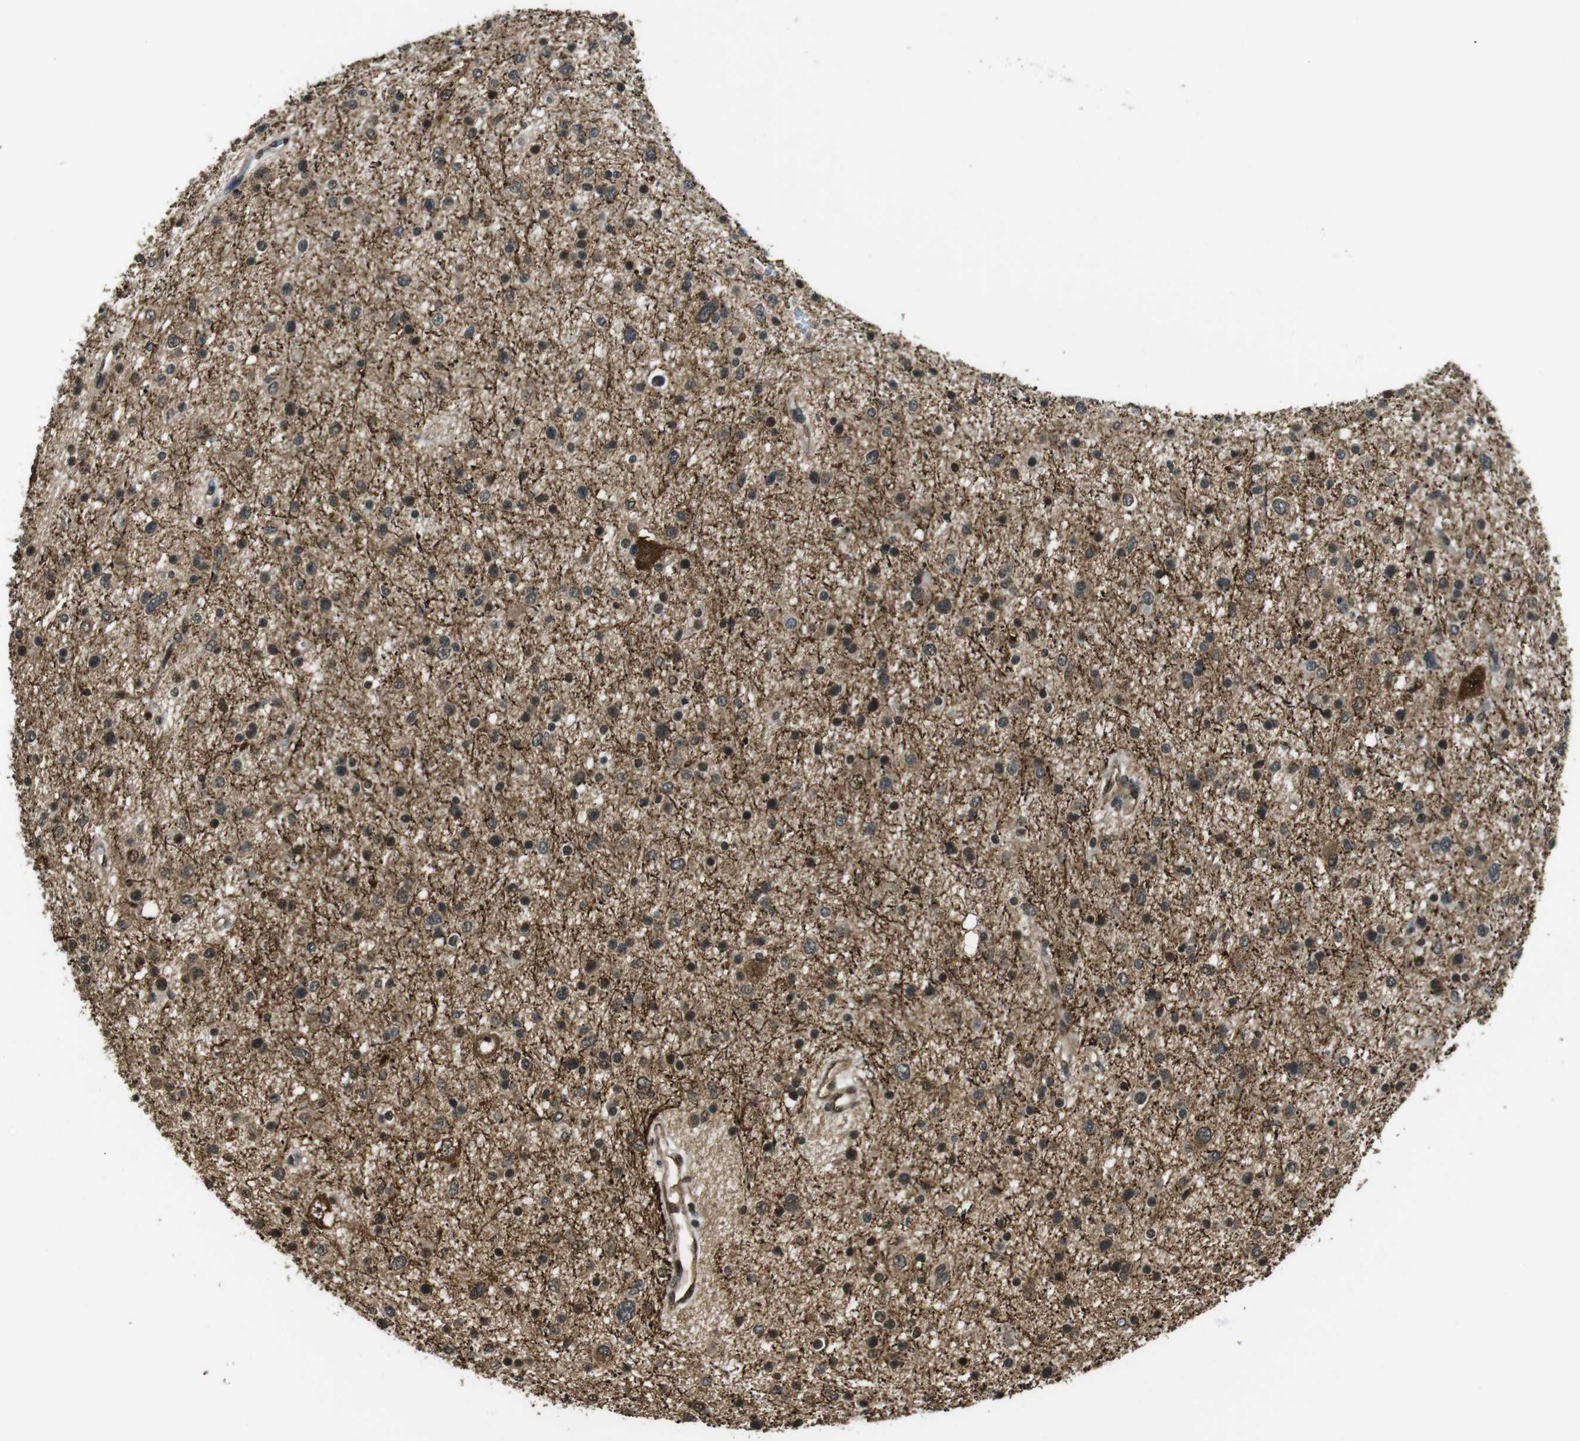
{"staining": {"intensity": "weak", "quantity": "25%-75%", "location": "nuclear"}, "tissue": "glioma", "cell_type": "Tumor cells", "image_type": "cancer", "snomed": [{"axis": "morphology", "description": "Glioma, malignant, Low grade"}, {"axis": "topography", "description": "Brain"}], "caption": "Protein analysis of malignant glioma (low-grade) tissue exhibits weak nuclear staining in approximately 25%-75% of tumor cells.", "gene": "CSNK2B", "patient": {"sex": "female", "age": 37}}